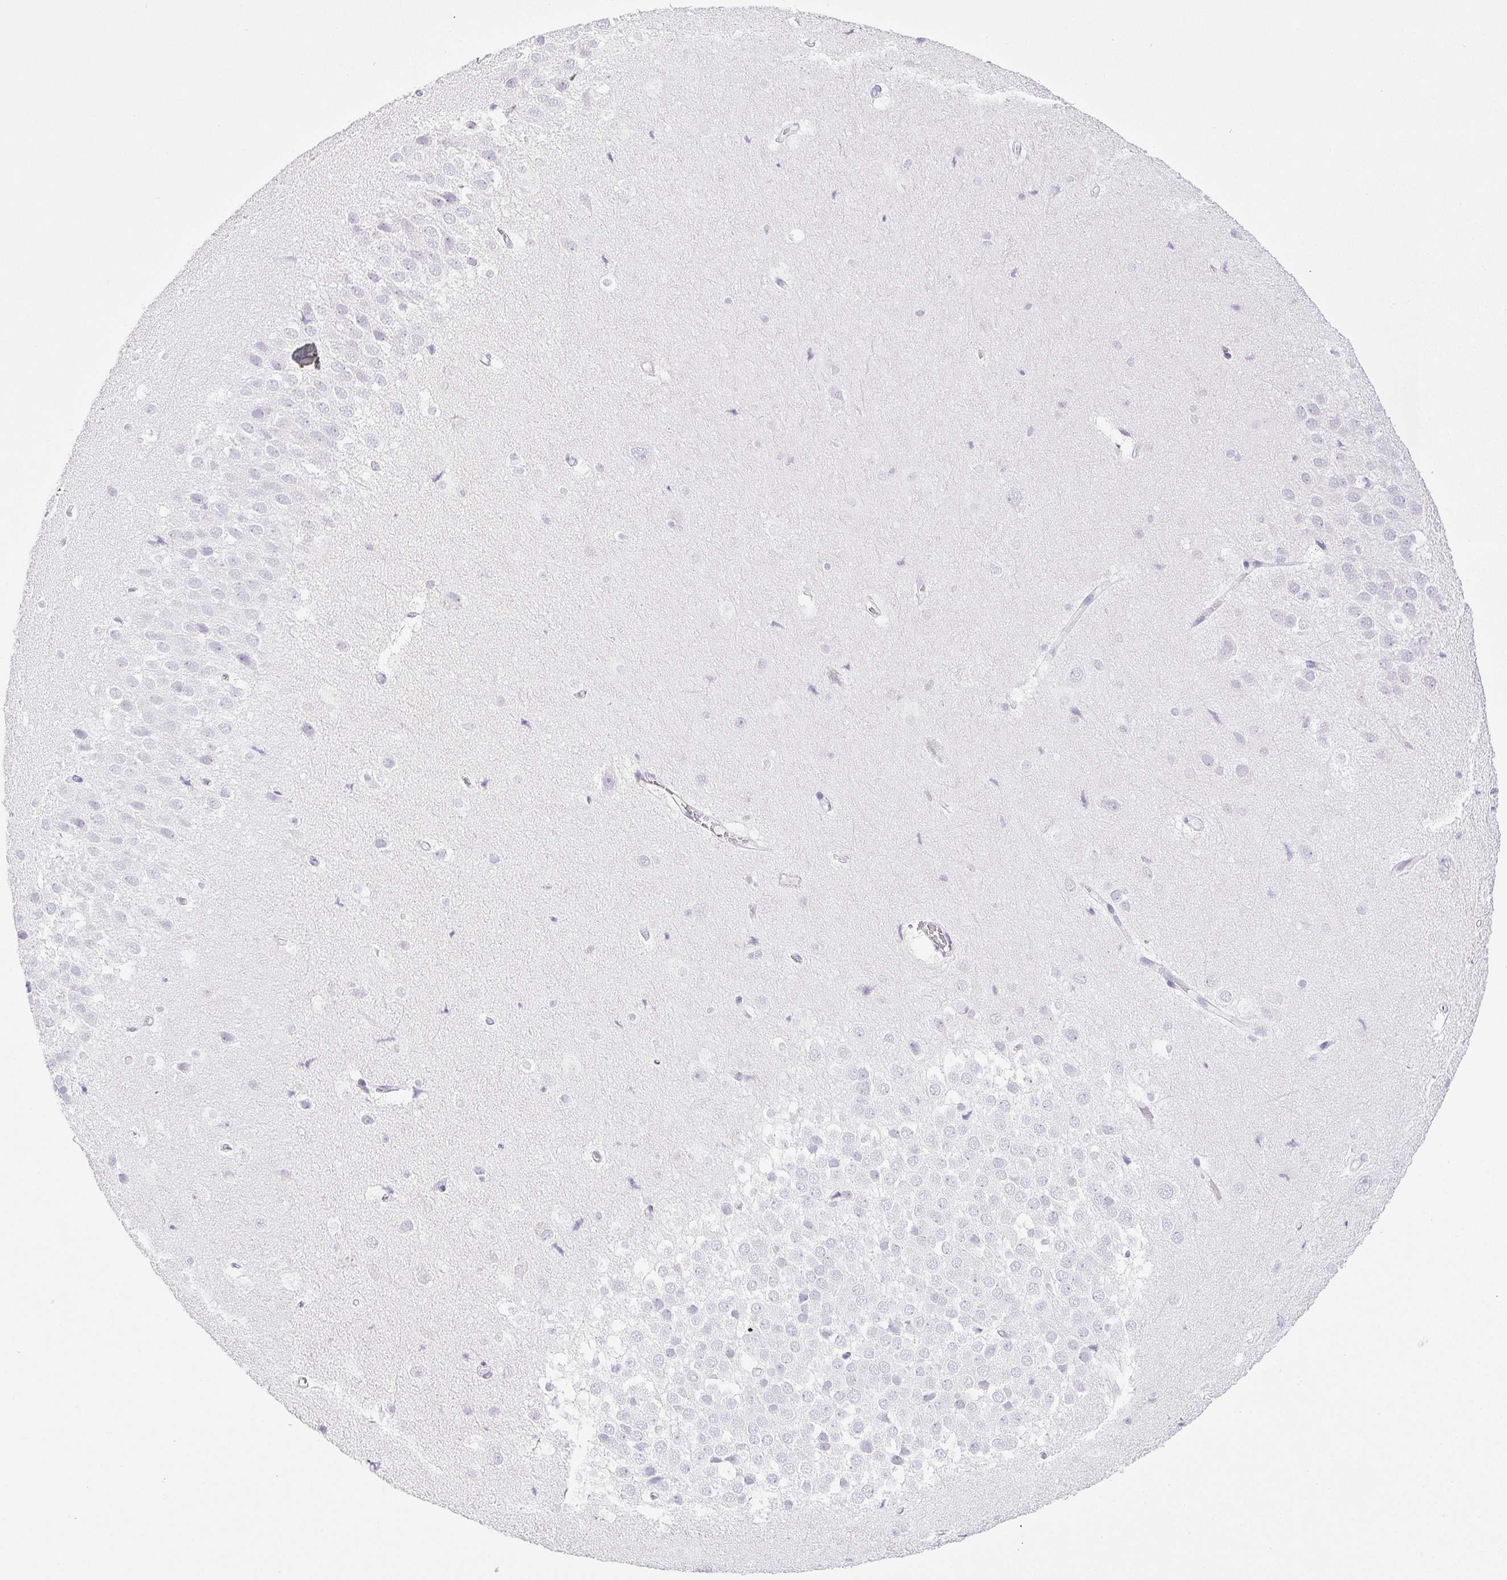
{"staining": {"intensity": "negative", "quantity": "none", "location": "none"}, "tissue": "hippocampus", "cell_type": "Glial cells", "image_type": "normal", "snomed": [{"axis": "morphology", "description": "Normal tissue, NOS"}, {"axis": "topography", "description": "Hippocampus"}], "caption": "Protein analysis of benign hippocampus displays no significant expression in glial cells.", "gene": "HLA", "patient": {"sex": "male", "age": 26}}